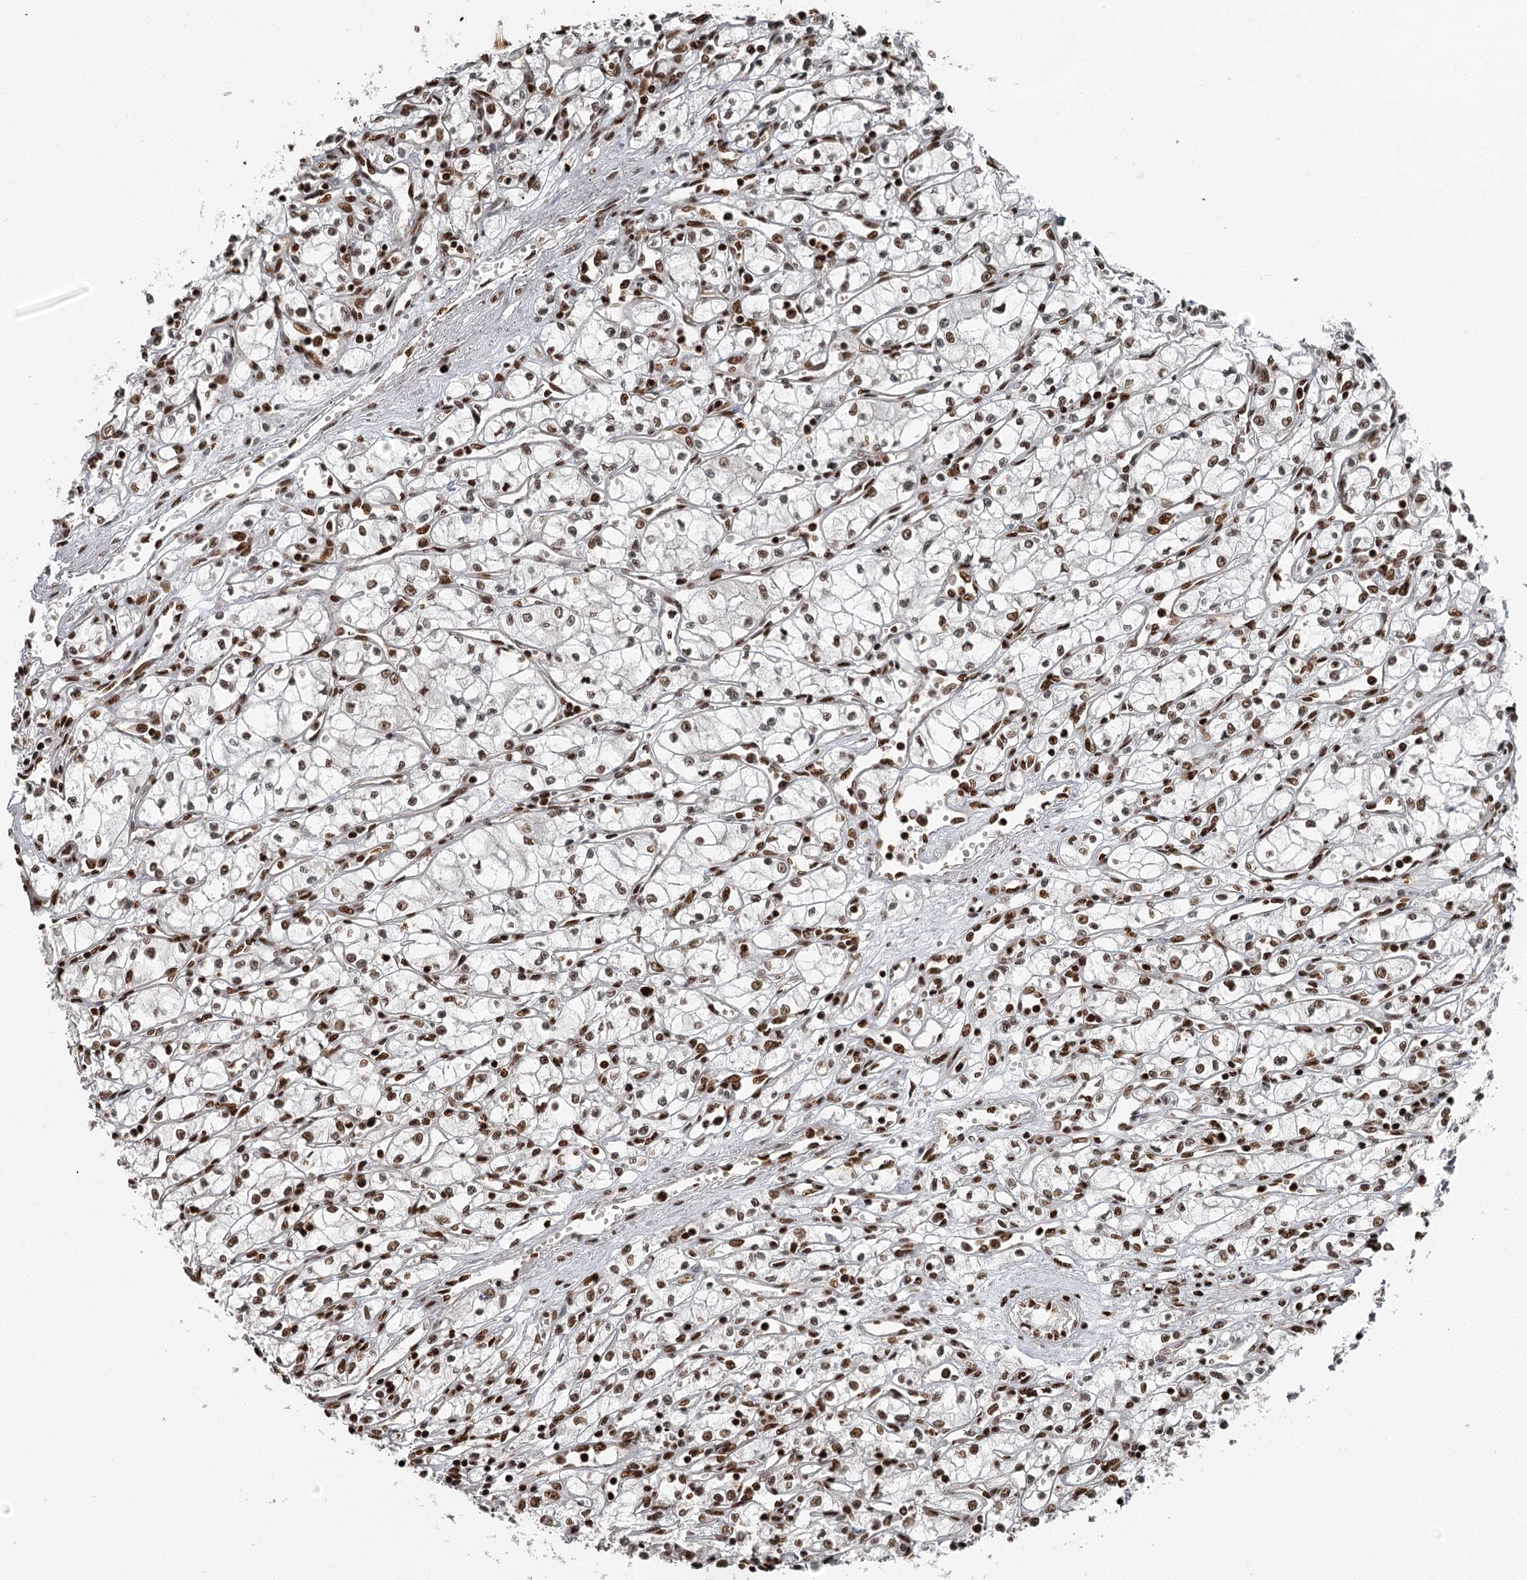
{"staining": {"intensity": "moderate", "quantity": ">75%", "location": "nuclear"}, "tissue": "renal cancer", "cell_type": "Tumor cells", "image_type": "cancer", "snomed": [{"axis": "morphology", "description": "Adenocarcinoma, NOS"}, {"axis": "topography", "description": "Kidney"}], "caption": "Protein staining exhibits moderate nuclear expression in approximately >75% of tumor cells in renal adenocarcinoma. Nuclei are stained in blue.", "gene": "RBBP7", "patient": {"sex": "male", "age": 59}}